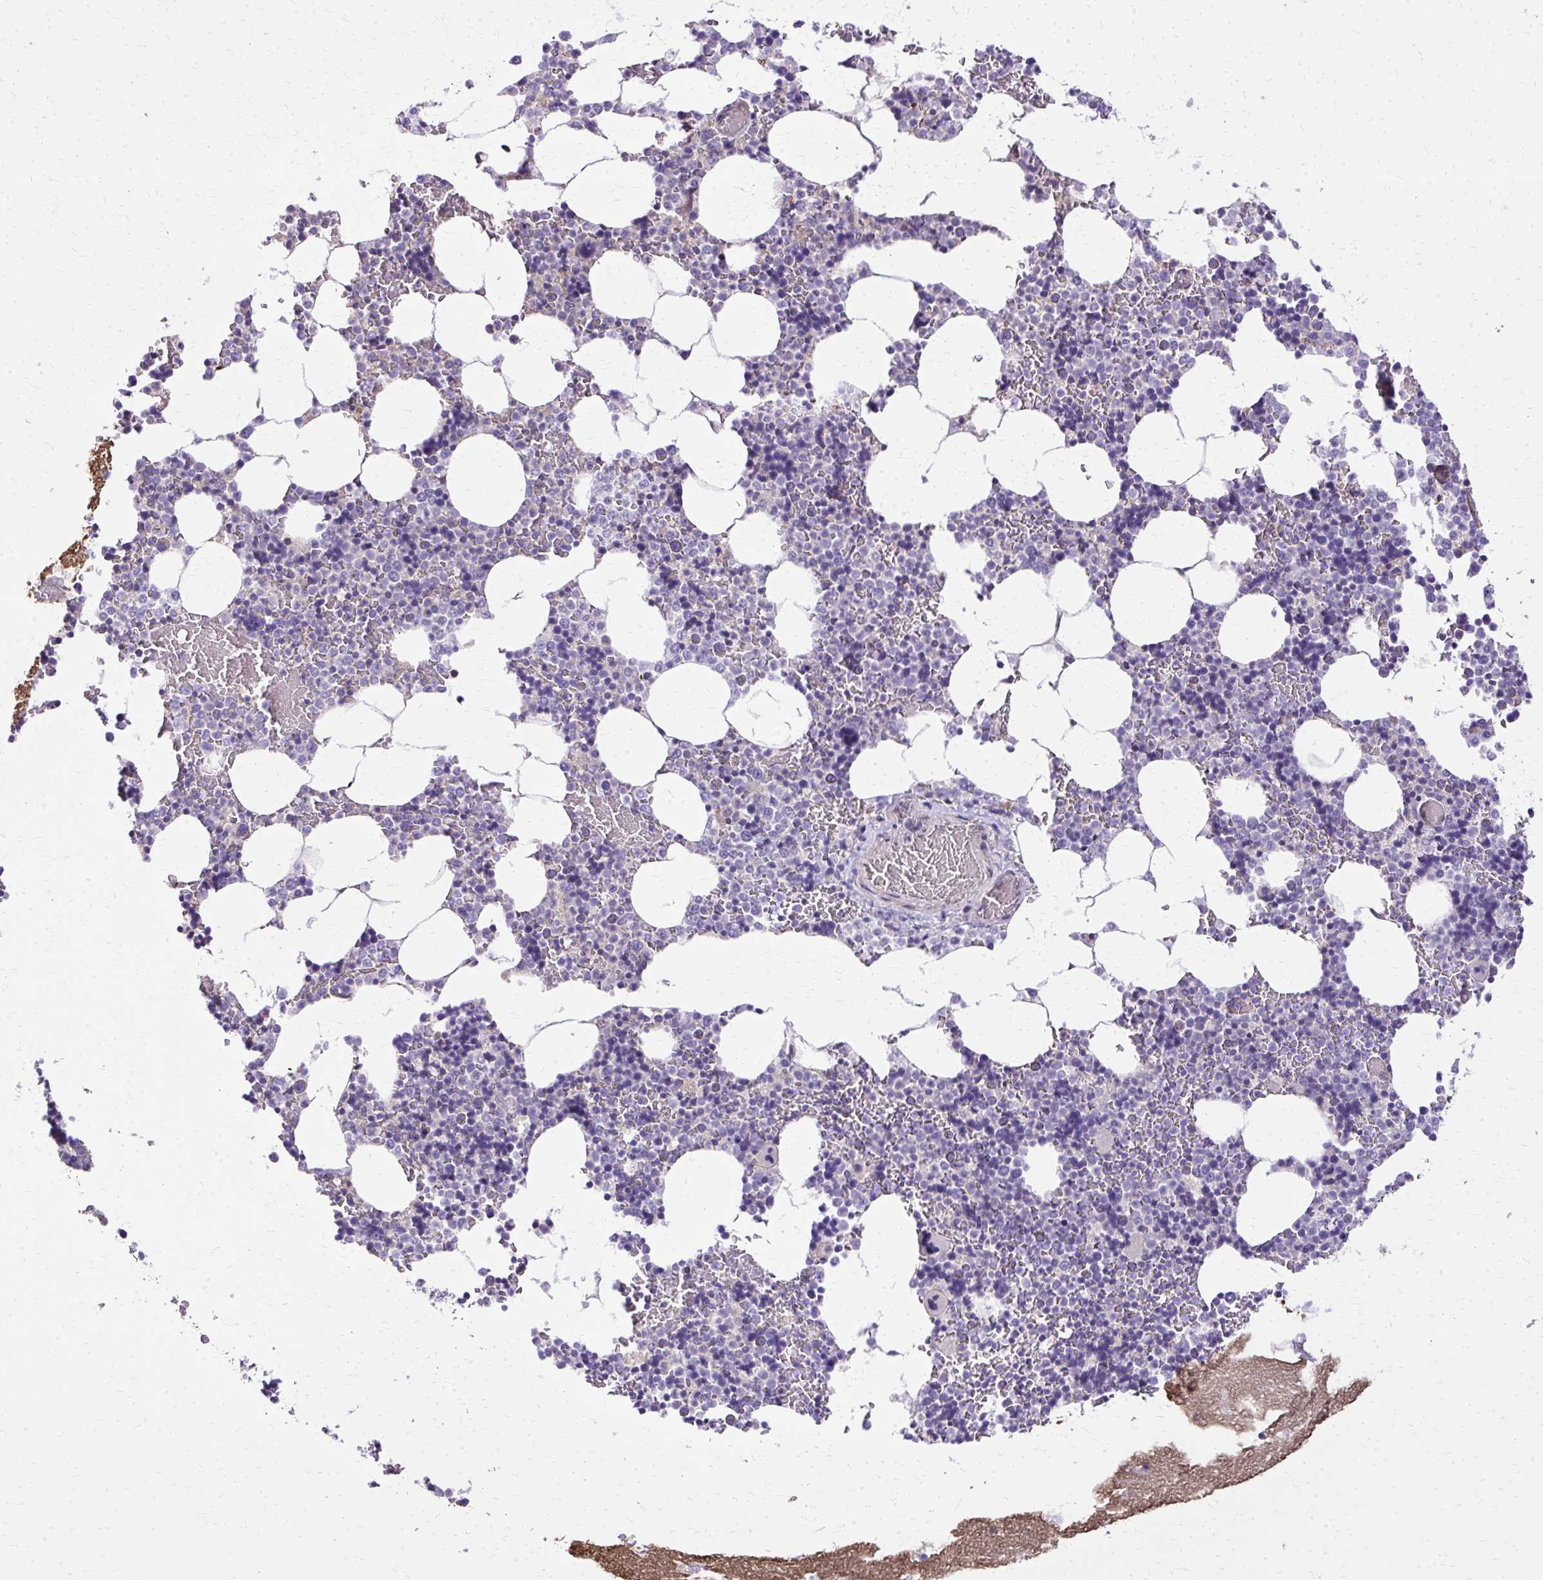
{"staining": {"intensity": "negative", "quantity": "none", "location": "none"}, "tissue": "bone marrow", "cell_type": "Hematopoietic cells", "image_type": "normal", "snomed": [{"axis": "morphology", "description": "Normal tissue, NOS"}, {"axis": "topography", "description": "Bone marrow"}], "caption": "An immunohistochemistry (IHC) photomicrograph of unremarkable bone marrow is shown. There is no staining in hematopoietic cells of bone marrow.", "gene": "RUNDC3B", "patient": {"sex": "female", "age": 42}}